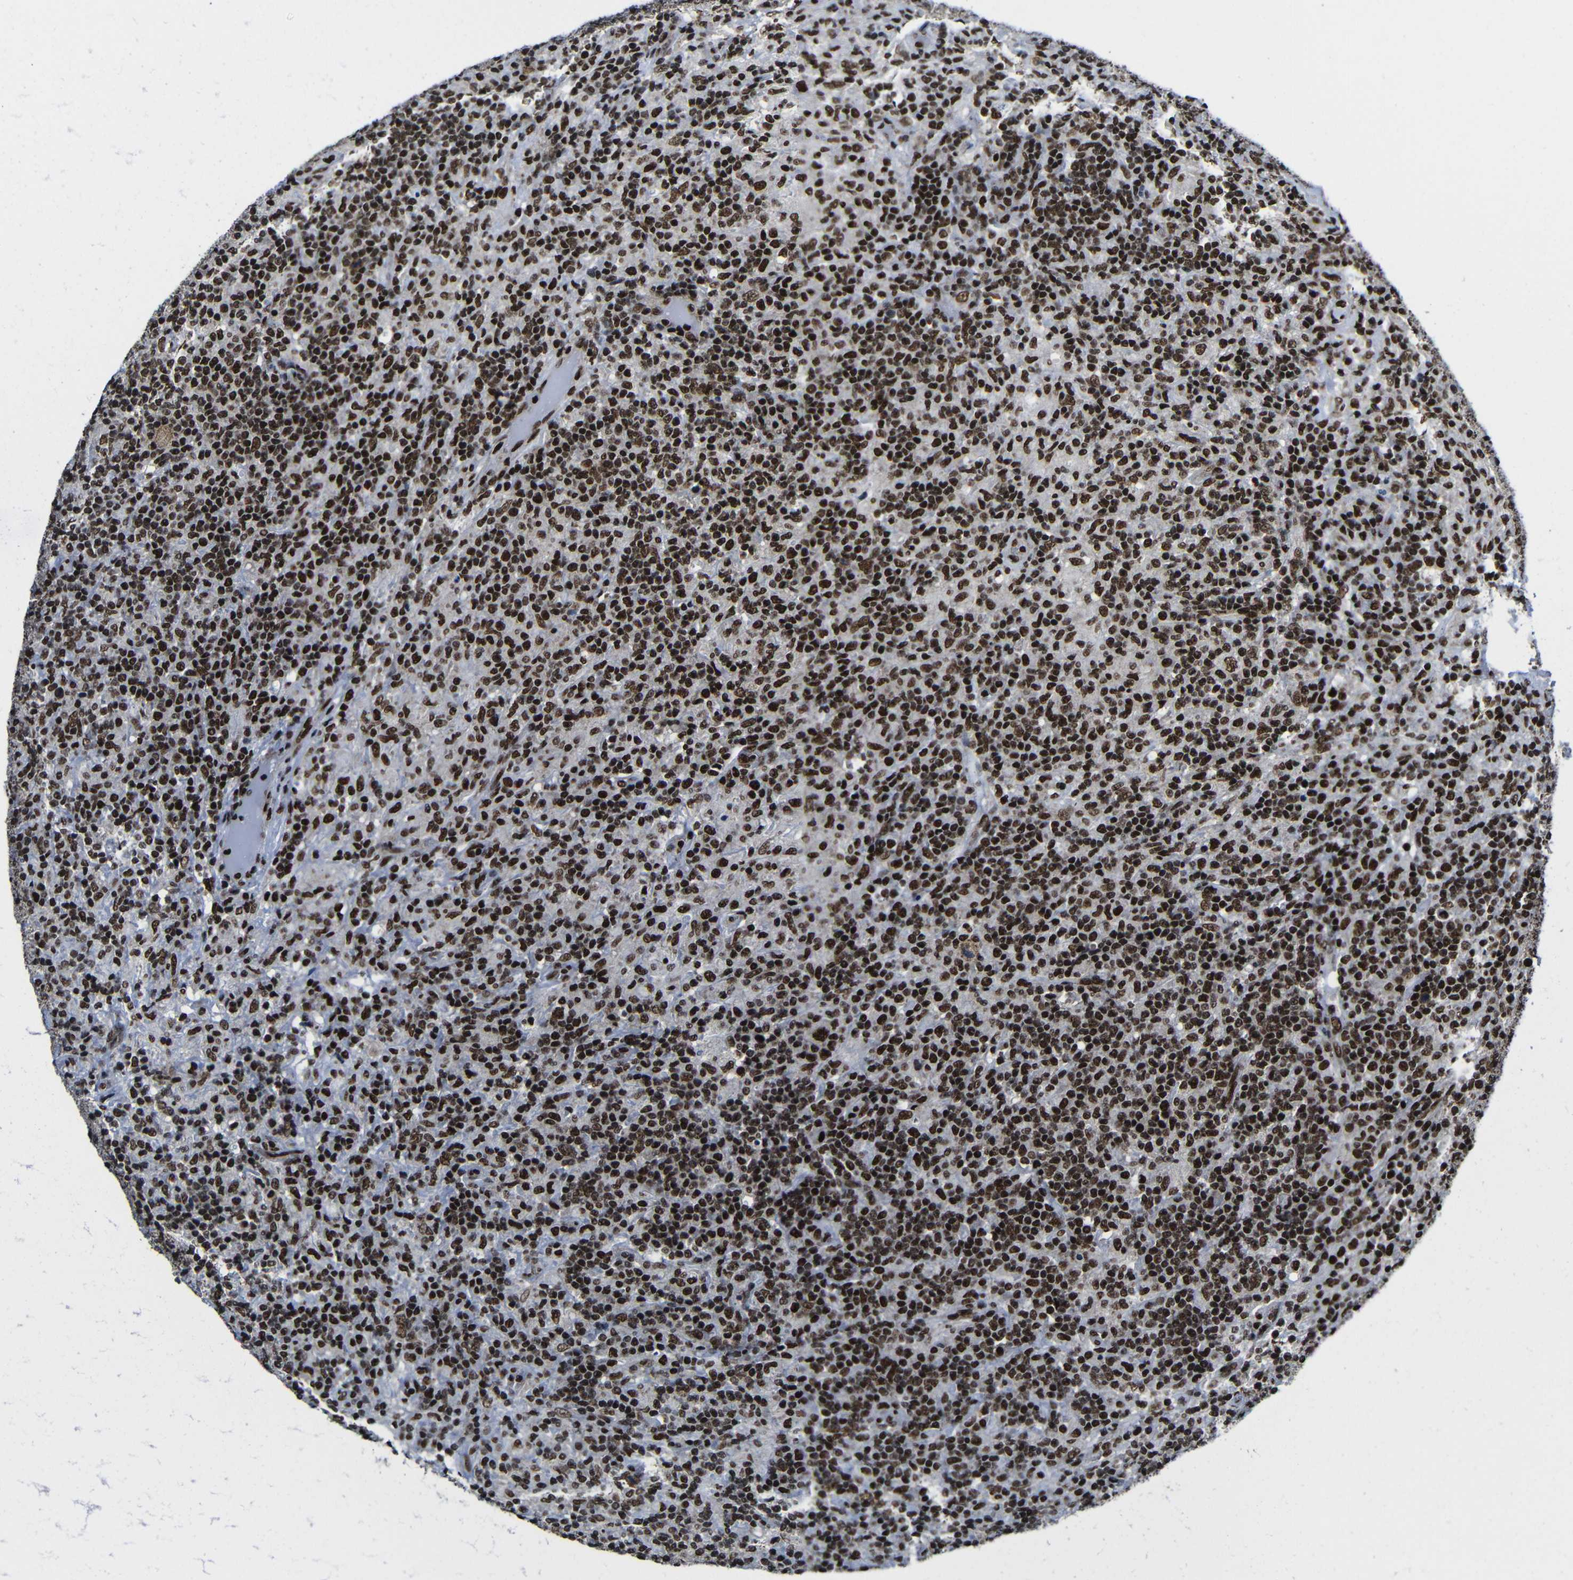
{"staining": {"intensity": "strong", "quantity": ">75%", "location": "nuclear"}, "tissue": "lymphoma", "cell_type": "Tumor cells", "image_type": "cancer", "snomed": [{"axis": "morphology", "description": "Hodgkin's disease, NOS"}, {"axis": "topography", "description": "Lymph node"}], "caption": "The histopathology image reveals a brown stain indicating the presence of a protein in the nuclear of tumor cells in lymphoma. (DAB = brown stain, brightfield microscopy at high magnification).", "gene": "PTBP1", "patient": {"sex": "male", "age": 70}}